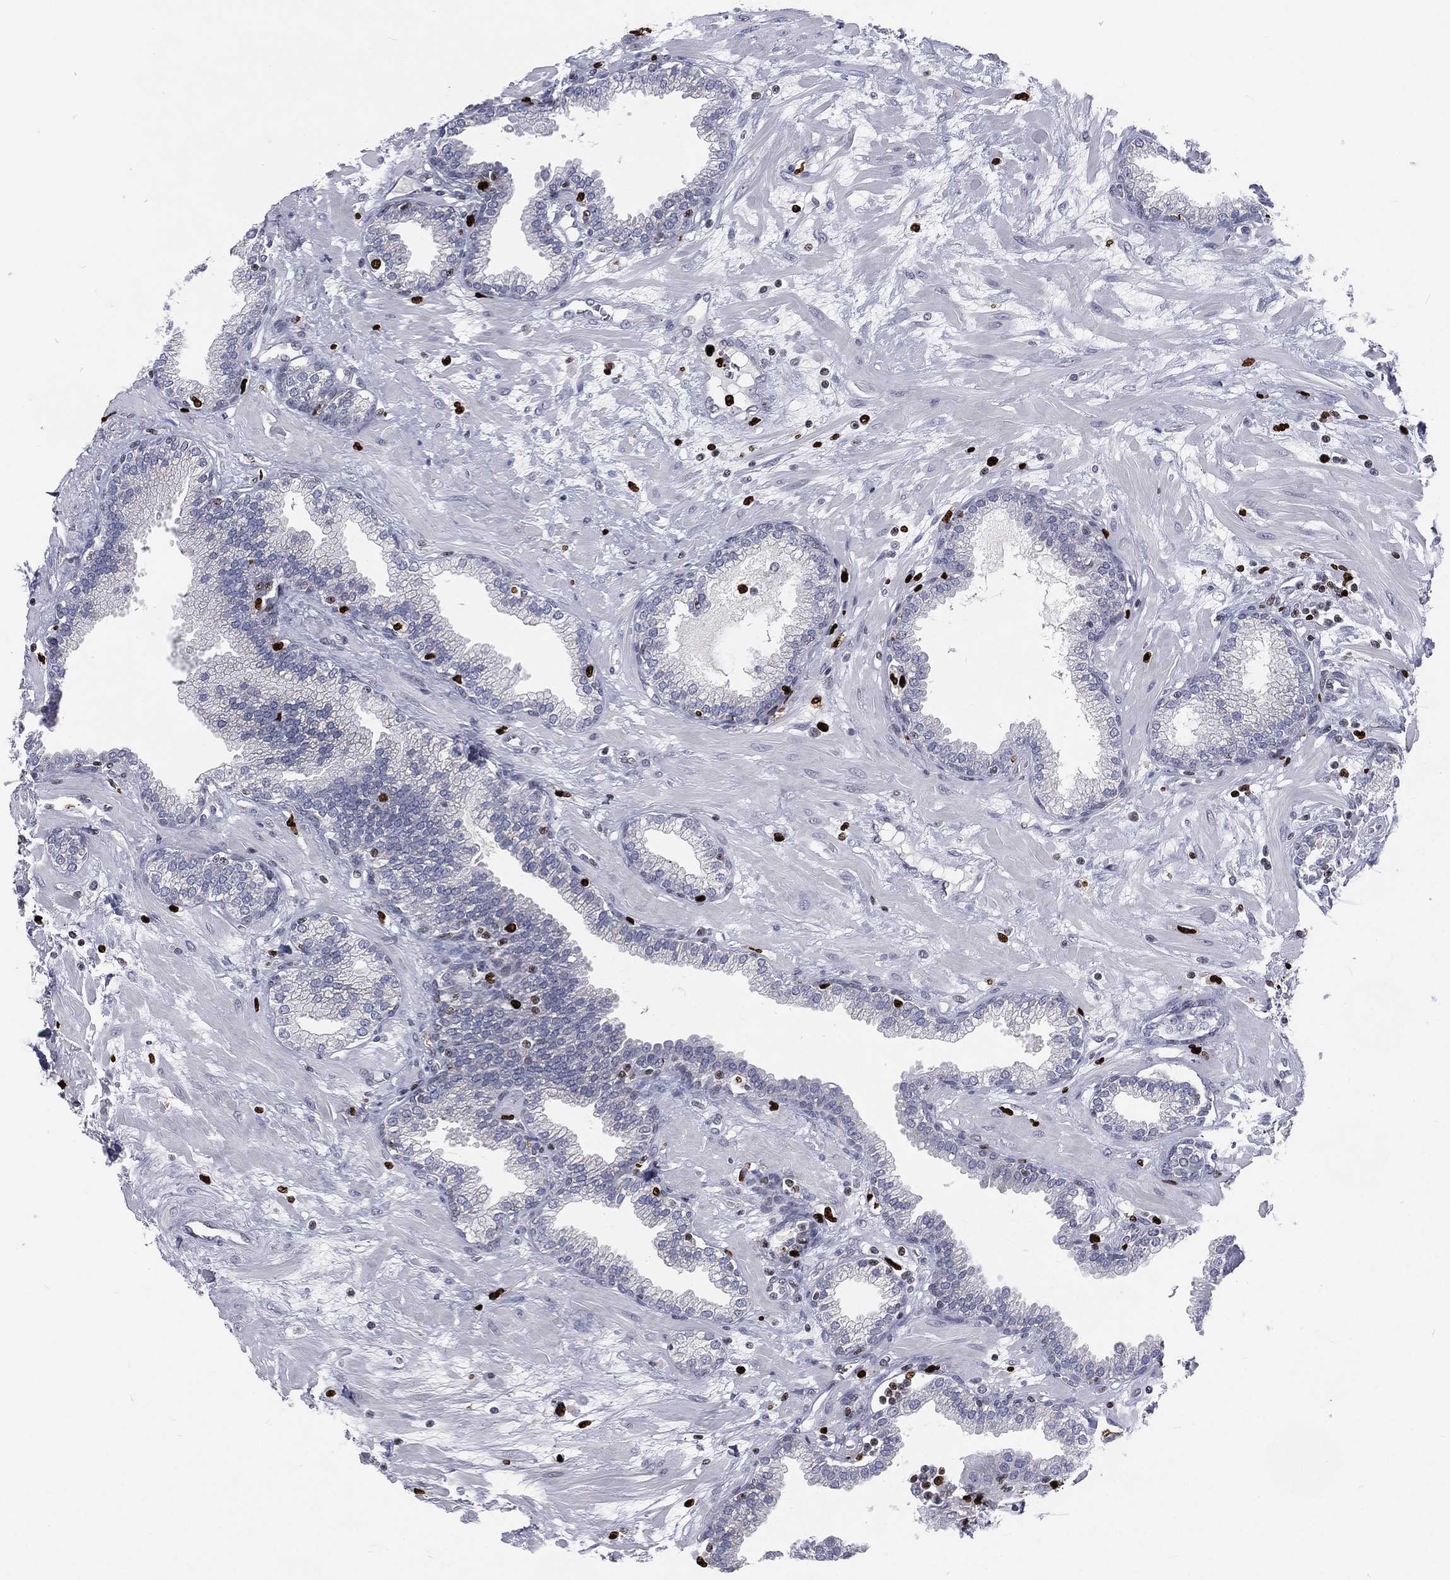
{"staining": {"intensity": "negative", "quantity": "none", "location": "none"}, "tissue": "prostate", "cell_type": "Glandular cells", "image_type": "normal", "snomed": [{"axis": "morphology", "description": "Normal tissue, NOS"}, {"axis": "topography", "description": "Prostate"}], "caption": "Human prostate stained for a protein using immunohistochemistry (IHC) shows no staining in glandular cells.", "gene": "MNDA", "patient": {"sex": "male", "age": 64}}